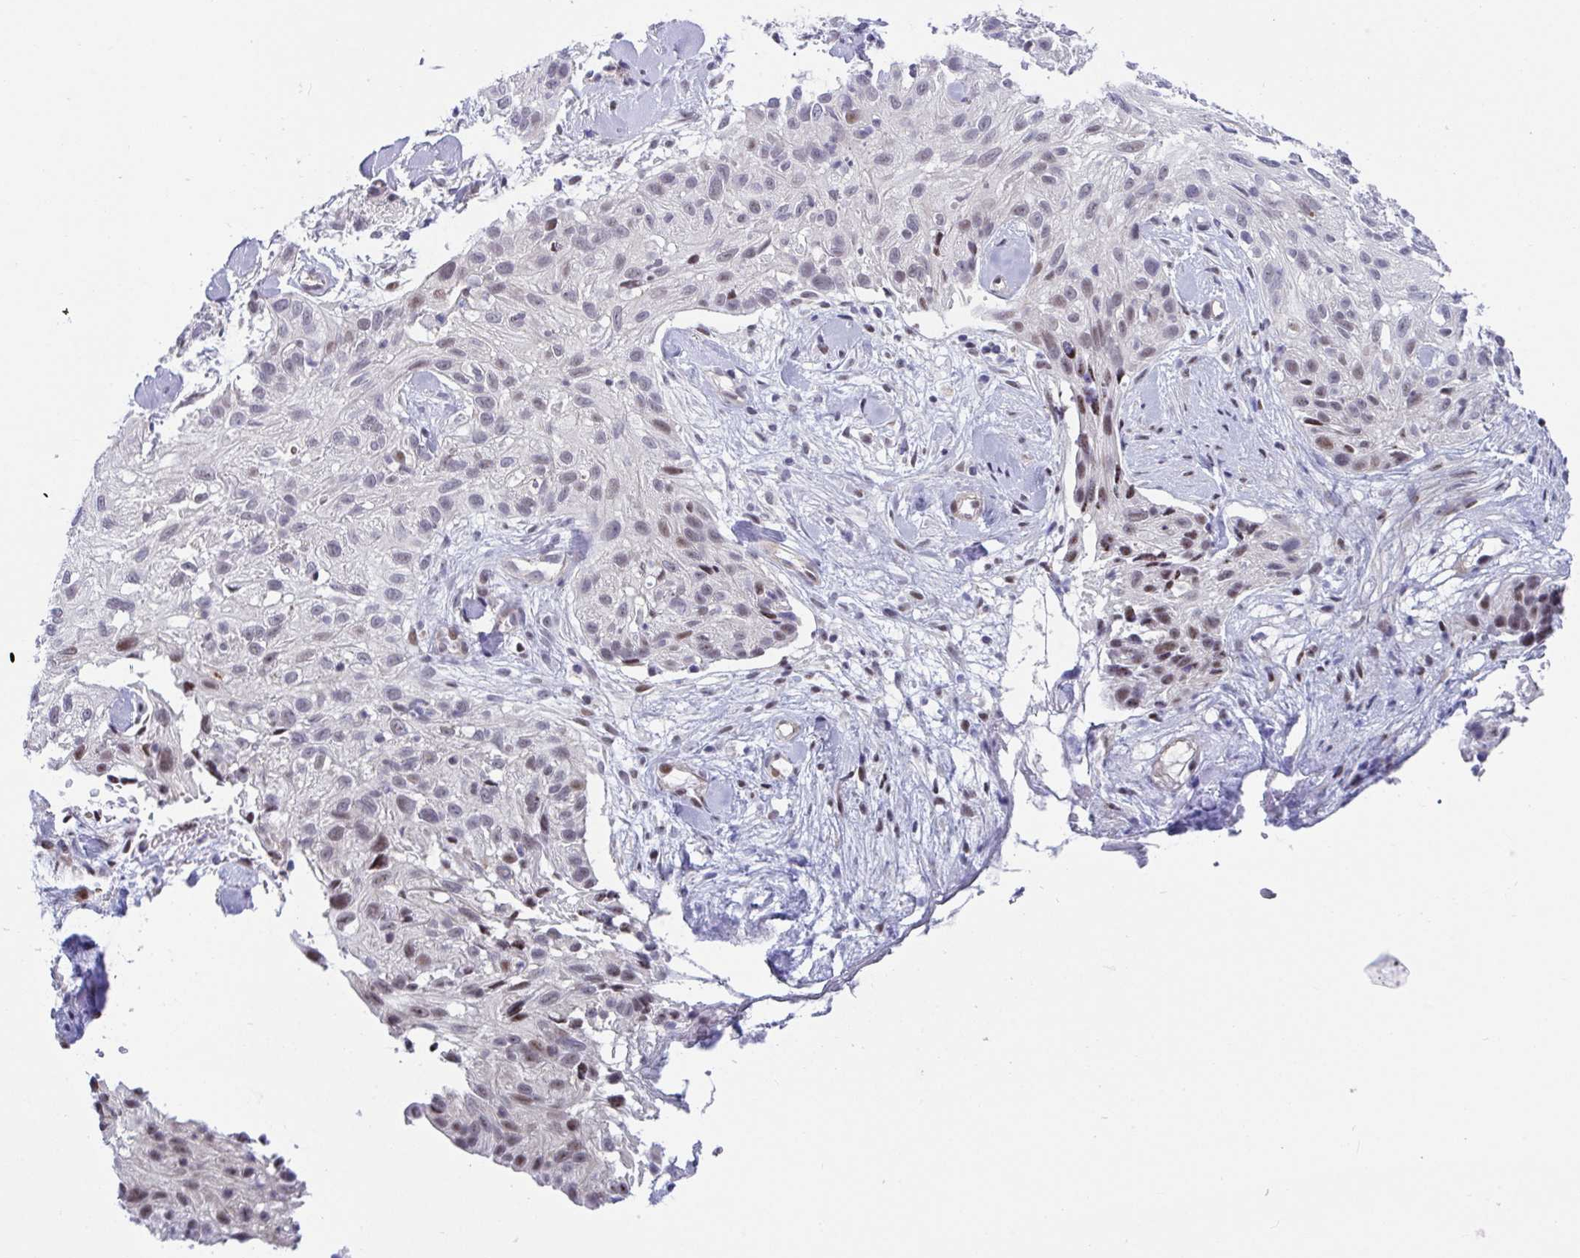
{"staining": {"intensity": "weak", "quantity": "<25%", "location": "nuclear"}, "tissue": "skin cancer", "cell_type": "Tumor cells", "image_type": "cancer", "snomed": [{"axis": "morphology", "description": "Squamous cell carcinoma, NOS"}, {"axis": "topography", "description": "Skin"}], "caption": "This is a image of immunohistochemistry (IHC) staining of squamous cell carcinoma (skin), which shows no positivity in tumor cells. (DAB immunohistochemistry visualized using brightfield microscopy, high magnification).", "gene": "WDR72", "patient": {"sex": "male", "age": 82}}